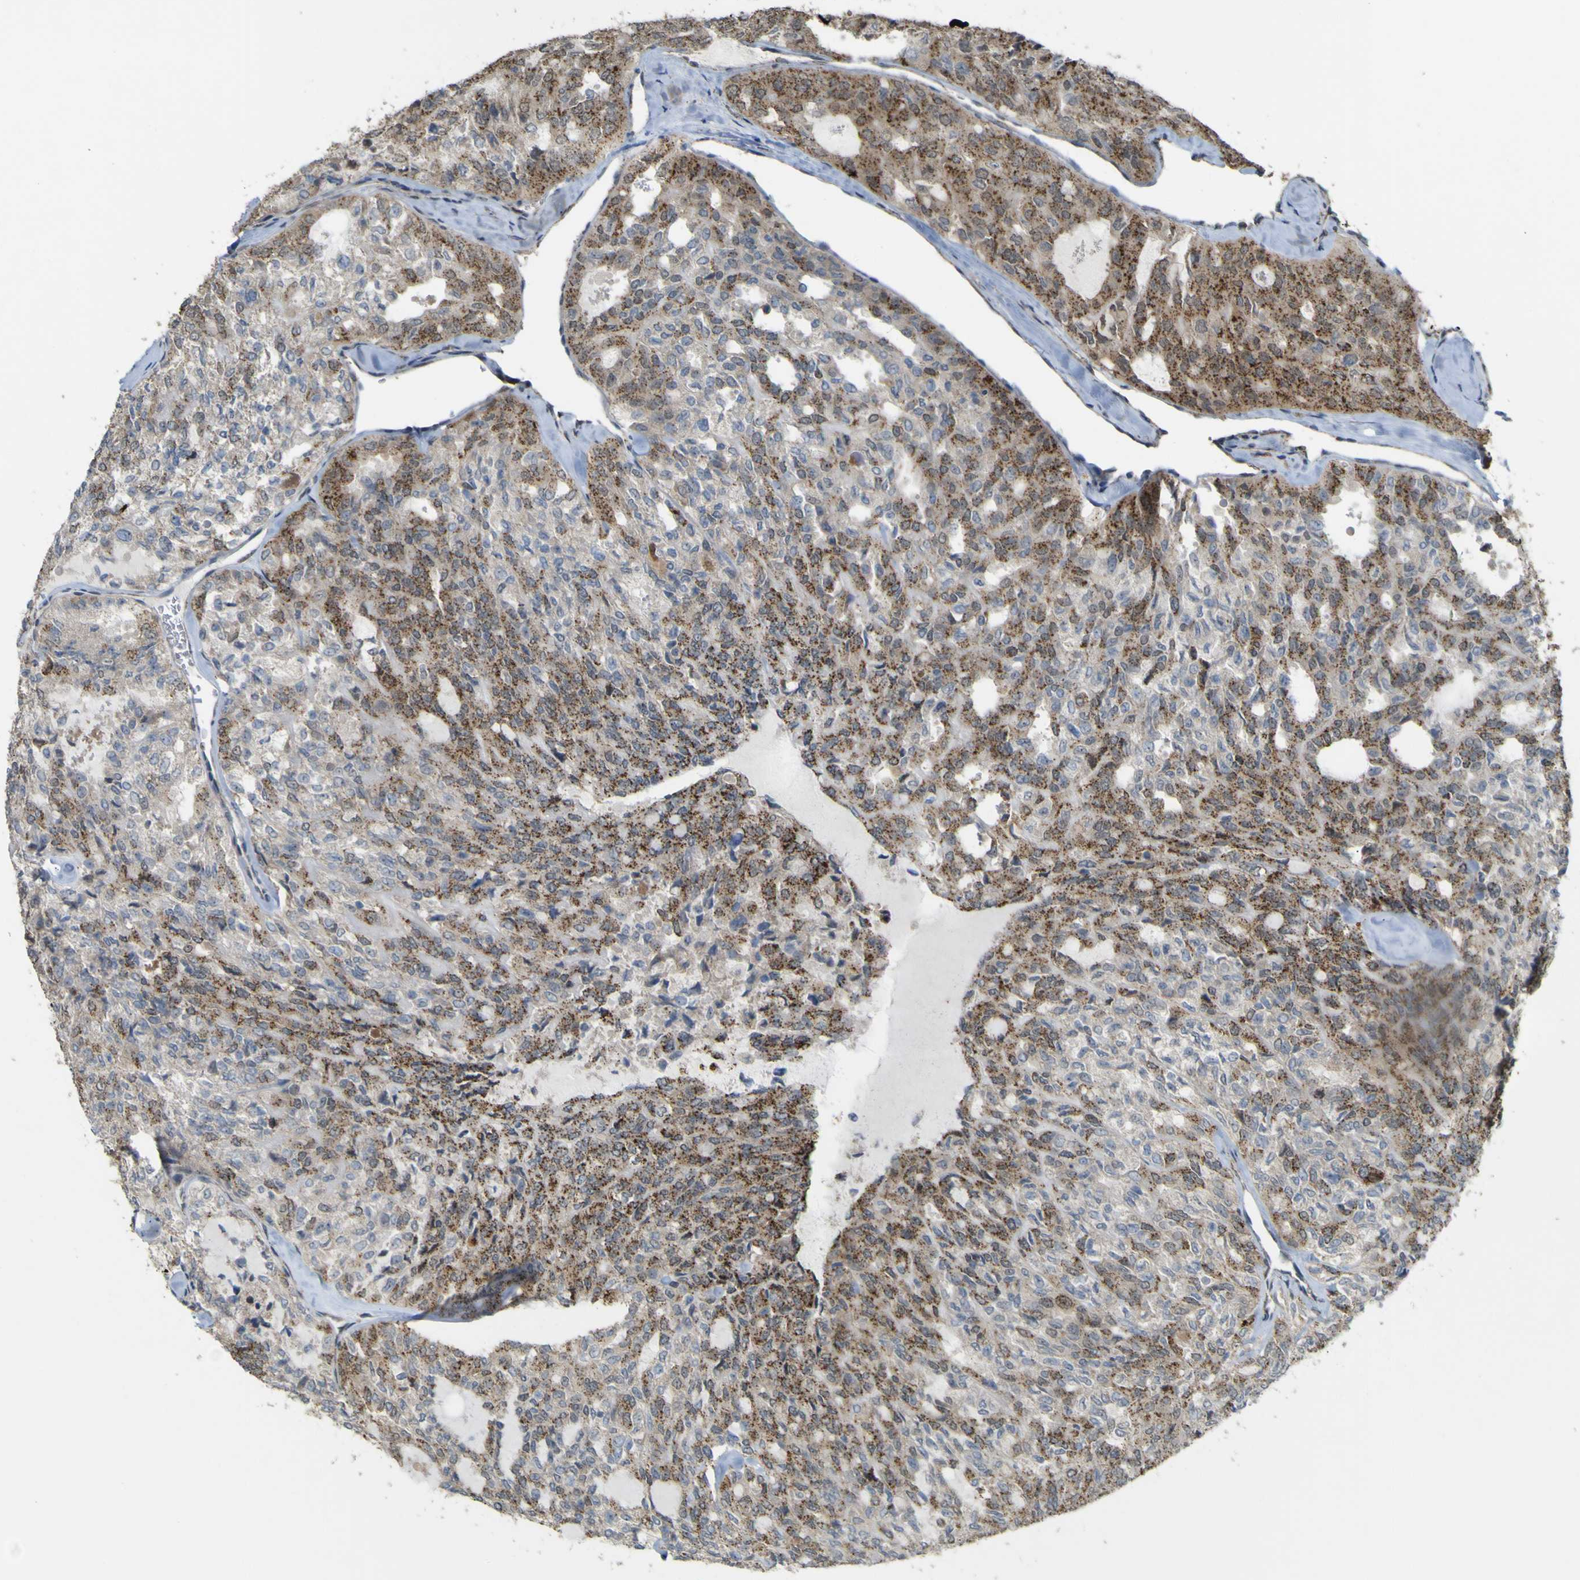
{"staining": {"intensity": "strong", "quantity": "25%-75%", "location": "cytoplasmic/membranous"}, "tissue": "thyroid cancer", "cell_type": "Tumor cells", "image_type": "cancer", "snomed": [{"axis": "morphology", "description": "Follicular adenoma carcinoma, NOS"}, {"axis": "topography", "description": "Thyroid gland"}], "caption": "High-power microscopy captured an immunohistochemistry histopathology image of thyroid cancer (follicular adenoma carcinoma), revealing strong cytoplasmic/membranous positivity in approximately 25%-75% of tumor cells.", "gene": "ACBD5", "patient": {"sex": "male", "age": 75}}